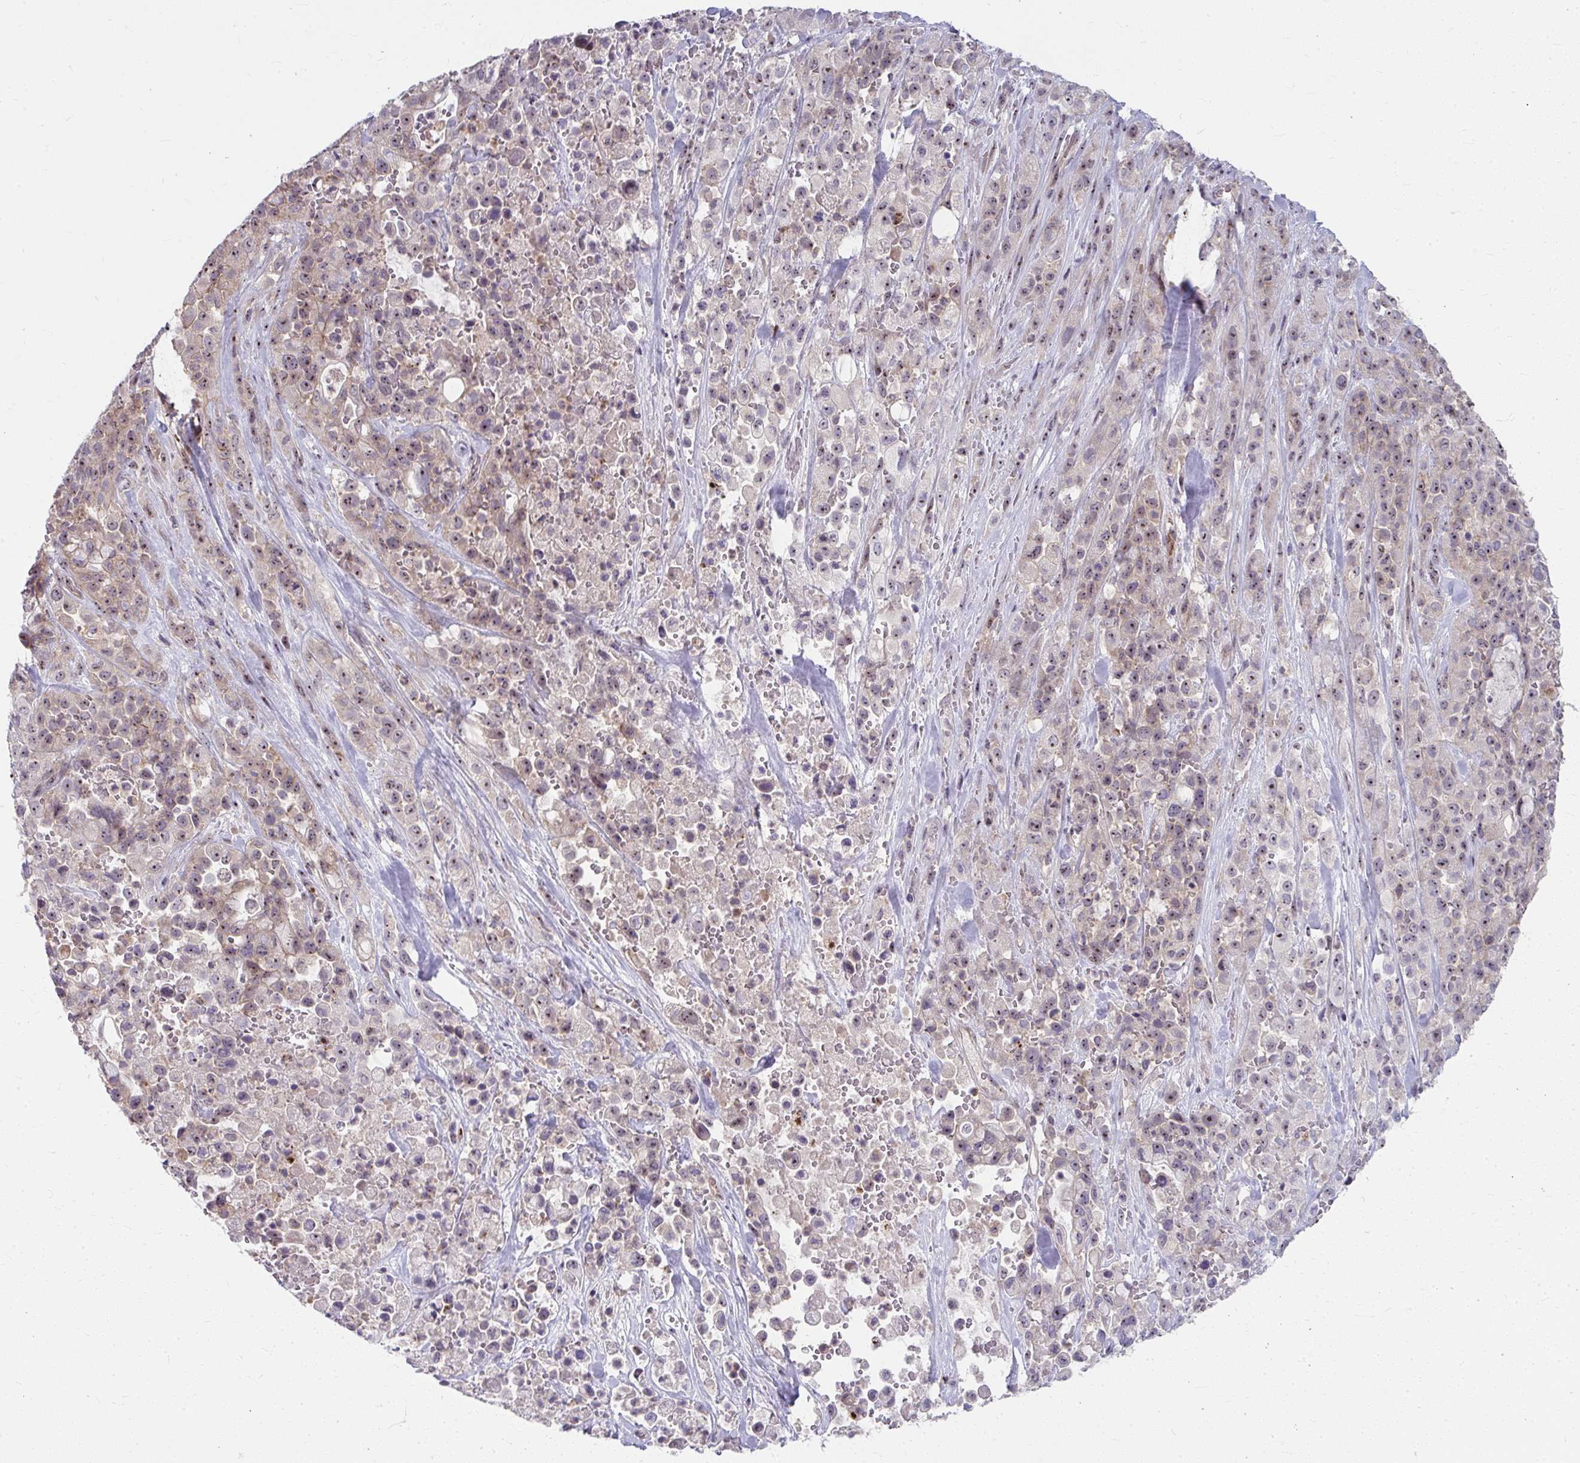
{"staining": {"intensity": "moderate", "quantity": "25%-75%", "location": "nuclear"}, "tissue": "pancreatic cancer", "cell_type": "Tumor cells", "image_type": "cancer", "snomed": [{"axis": "morphology", "description": "Adenocarcinoma, NOS"}, {"axis": "topography", "description": "Pancreas"}], "caption": "DAB immunohistochemical staining of human pancreatic cancer displays moderate nuclear protein expression in about 25%-75% of tumor cells.", "gene": "MUS81", "patient": {"sex": "male", "age": 44}}